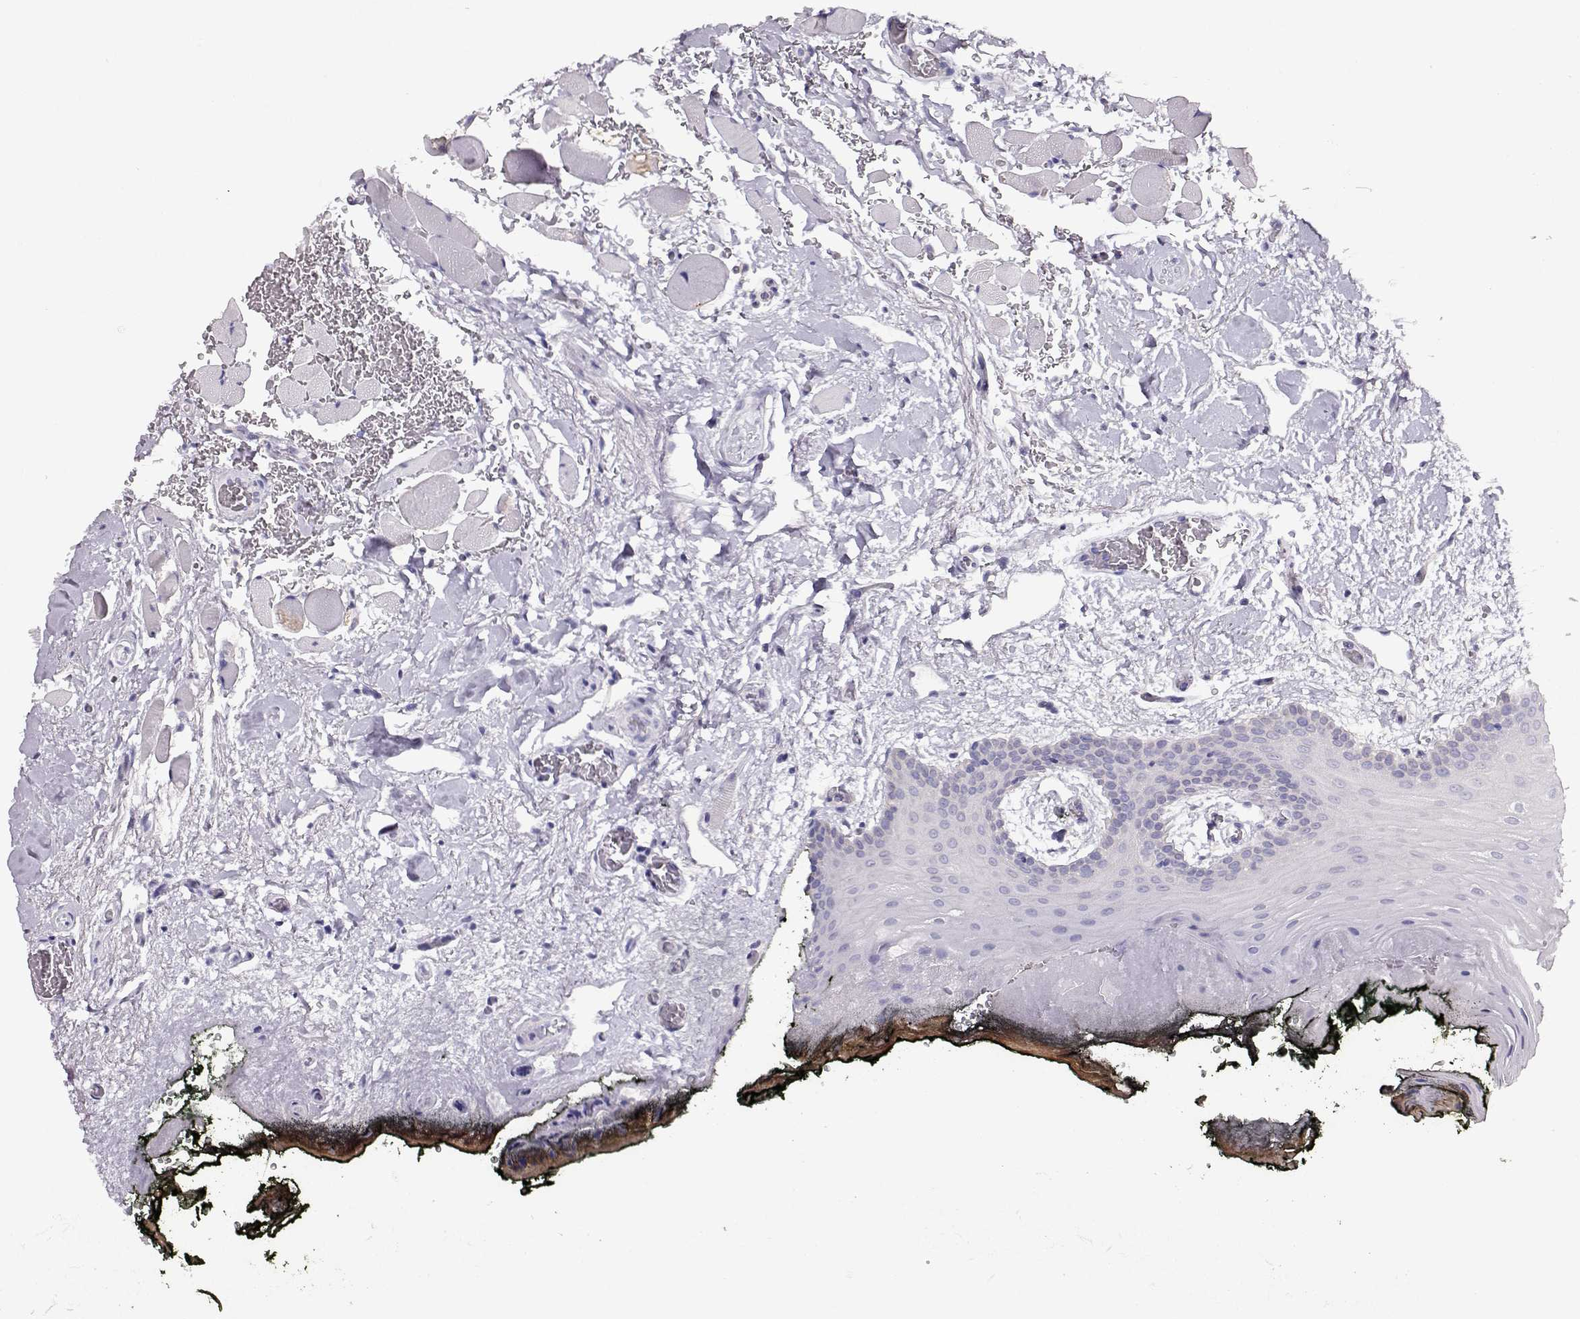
{"staining": {"intensity": "negative", "quantity": "none", "location": "none"}, "tissue": "oral mucosa", "cell_type": "Squamous epithelial cells", "image_type": "normal", "snomed": [{"axis": "morphology", "description": "Normal tissue, NOS"}, {"axis": "topography", "description": "Oral tissue"}, {"axis": "topography", "description": "Head-Neck"}], "caption": "This is an immunohistochemistry (IHC) image of normal human oral mucosa. There is no positivity in squamous epithelial cells.", "gene": "NDRG4", "patient": {"sex": "male", "age": 65}}